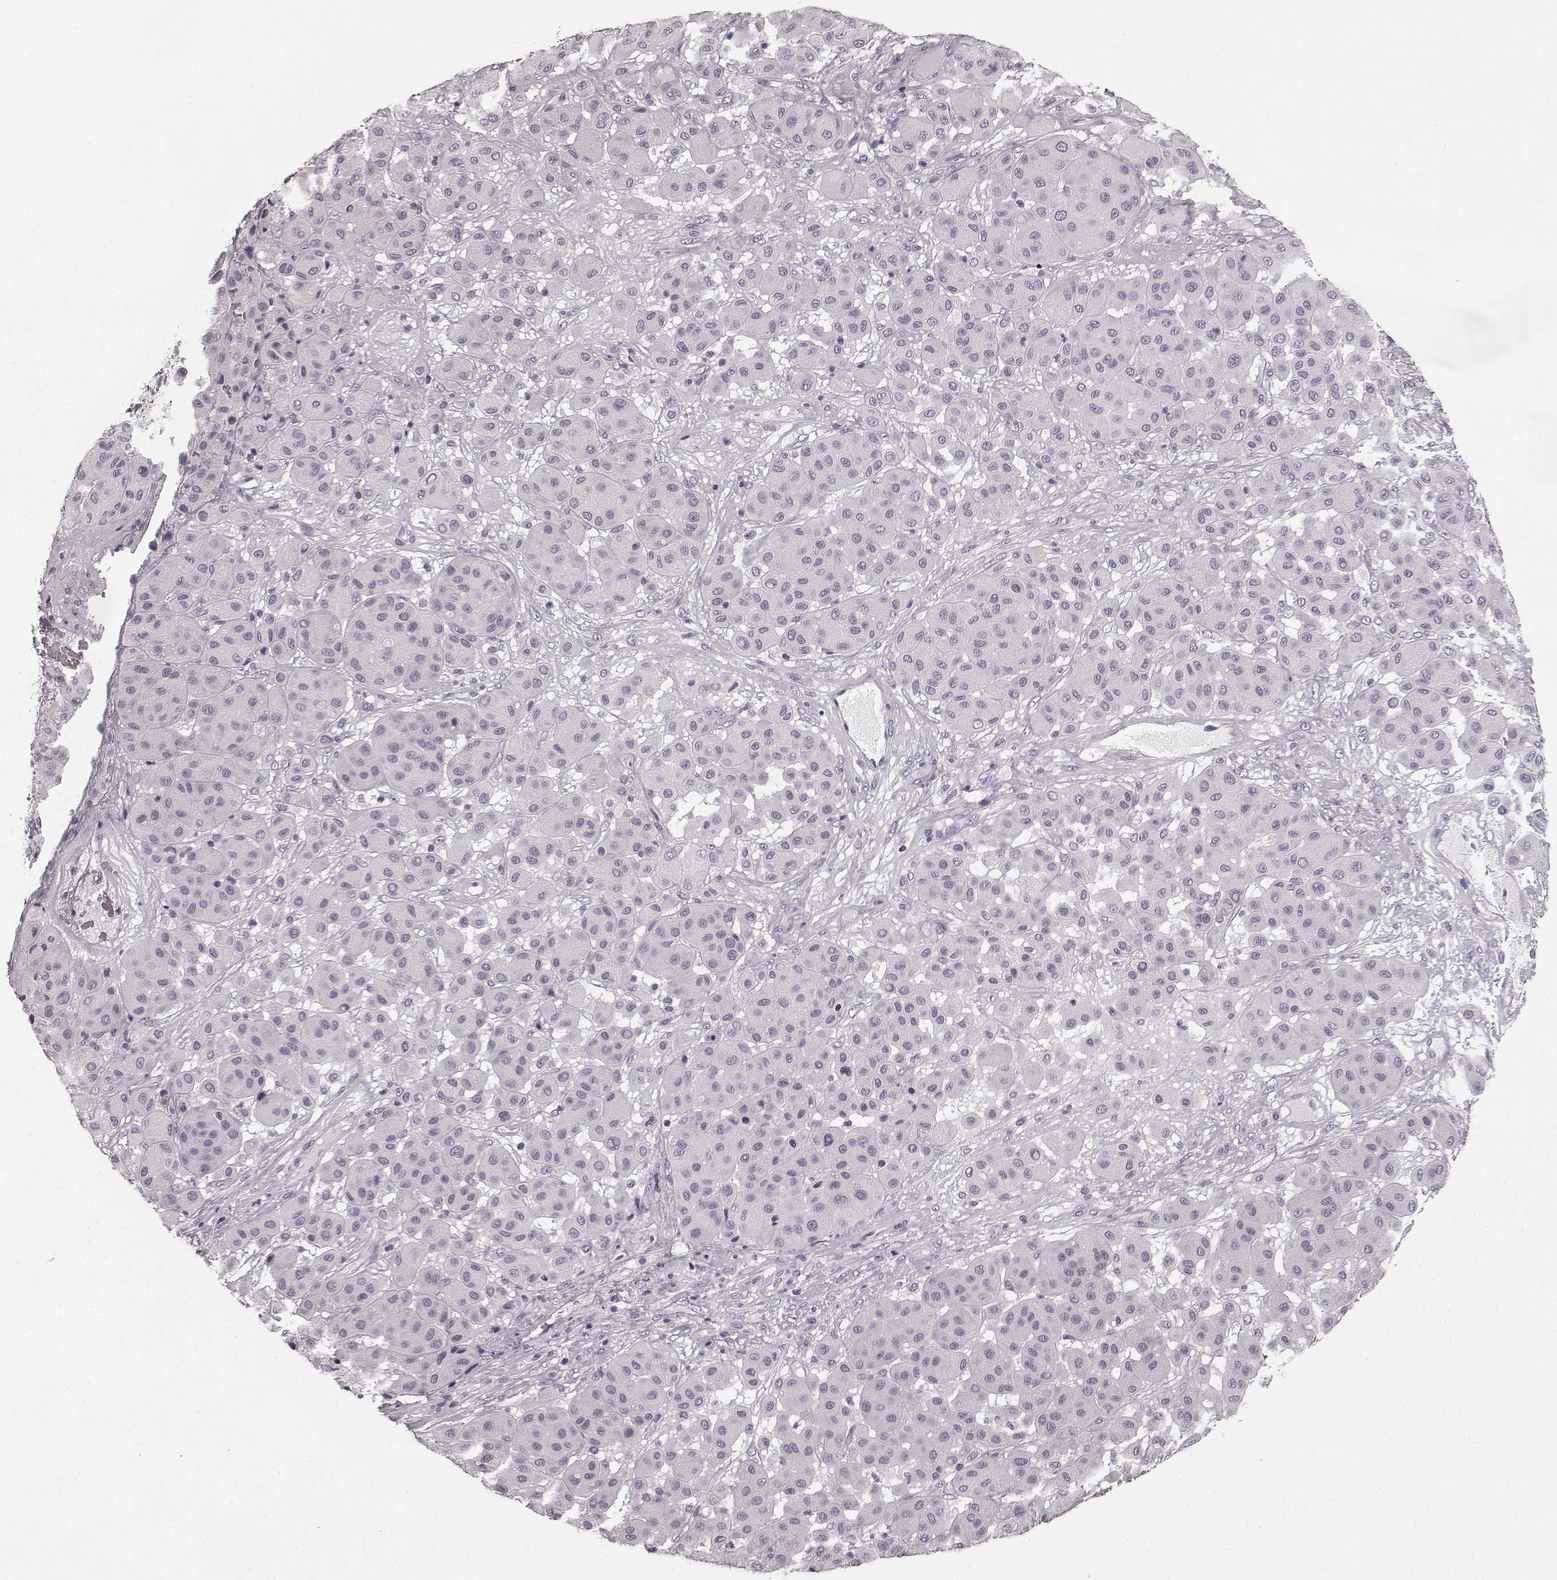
{"staining": {"intensity": "negative", "quantity": "none", "location": "none"}, "tissue": "melanoma", "cell_type": "Tumor cells", "image_type": "cancer", "snomed": [{"axis": "morphology", "description": "Malignant melanoma, Metastatic site"}, {"axis": "topography", "description": "Smooth muscle"}], "caption": "A micrograph of malignant melanoma (metastatic site) stained for a protein displays no brown staining in tumor cells.", "gene": "TMPRSS15", "patient": {"sex": "male", "age": 41}}